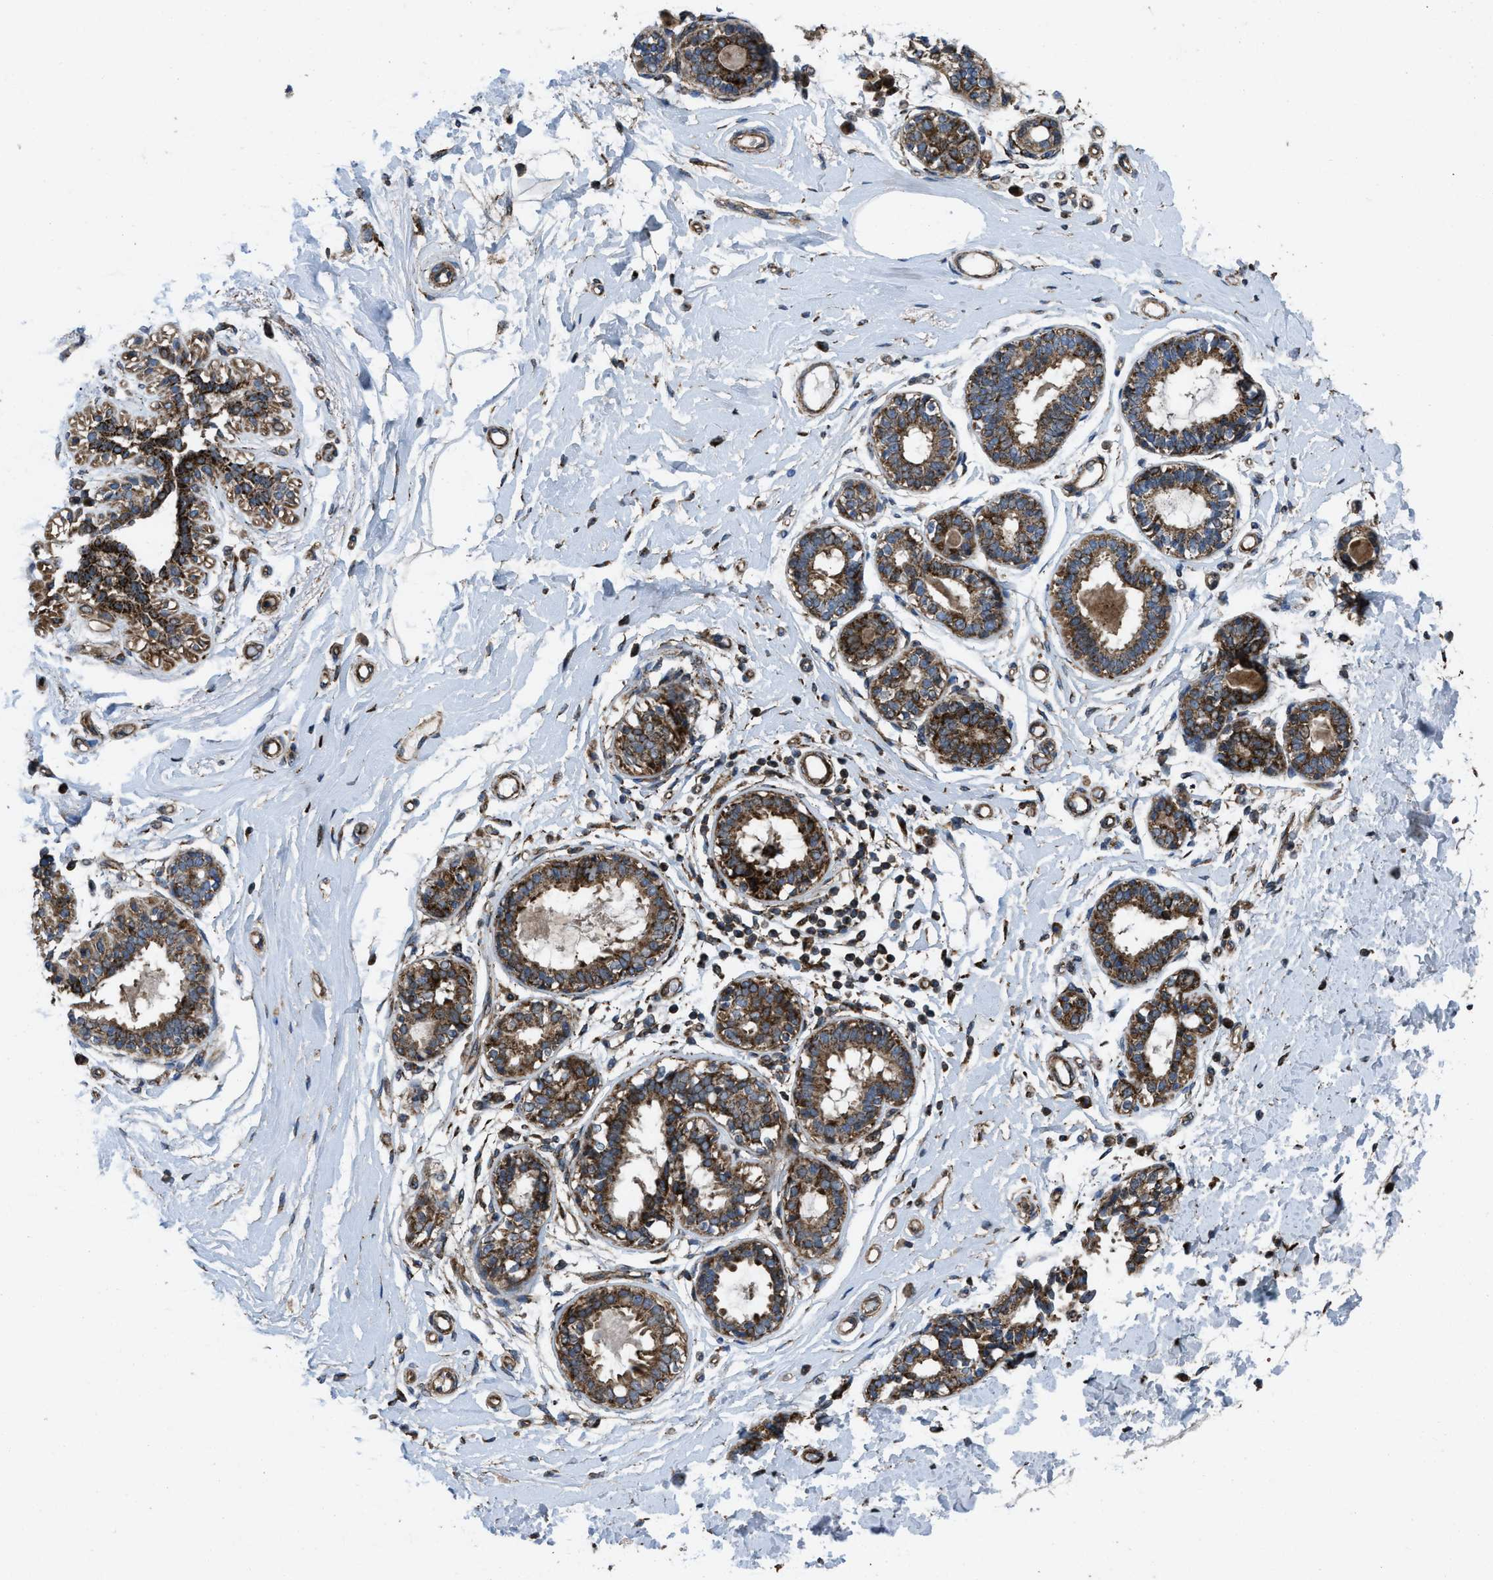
{"staining": {"intensity": "negative", "quantity": "none", "location": "none"}, "tissue": "breast", "cell_type": "Adipocytes", "image_type": "normal", "snomed": [{"axis": "morphology", "description": "Normal tissue, NOS"}, {"axis": "morphology", "description": "Lobular carcinoma"}, {"axis": "topography", "description": "Breast"}], "caption": "The photomicrograph demonstrates no significant expression in adipocytes of breast. (Stains: DAB (3,3'-diaminobenzidine) immunohistochemistry (IHC) with hematoxylin counter stain, Microscopy: brightfield microscopy at high magnification).", "gene": "PER3", "patient": {"sex": "female", "age": 59}}